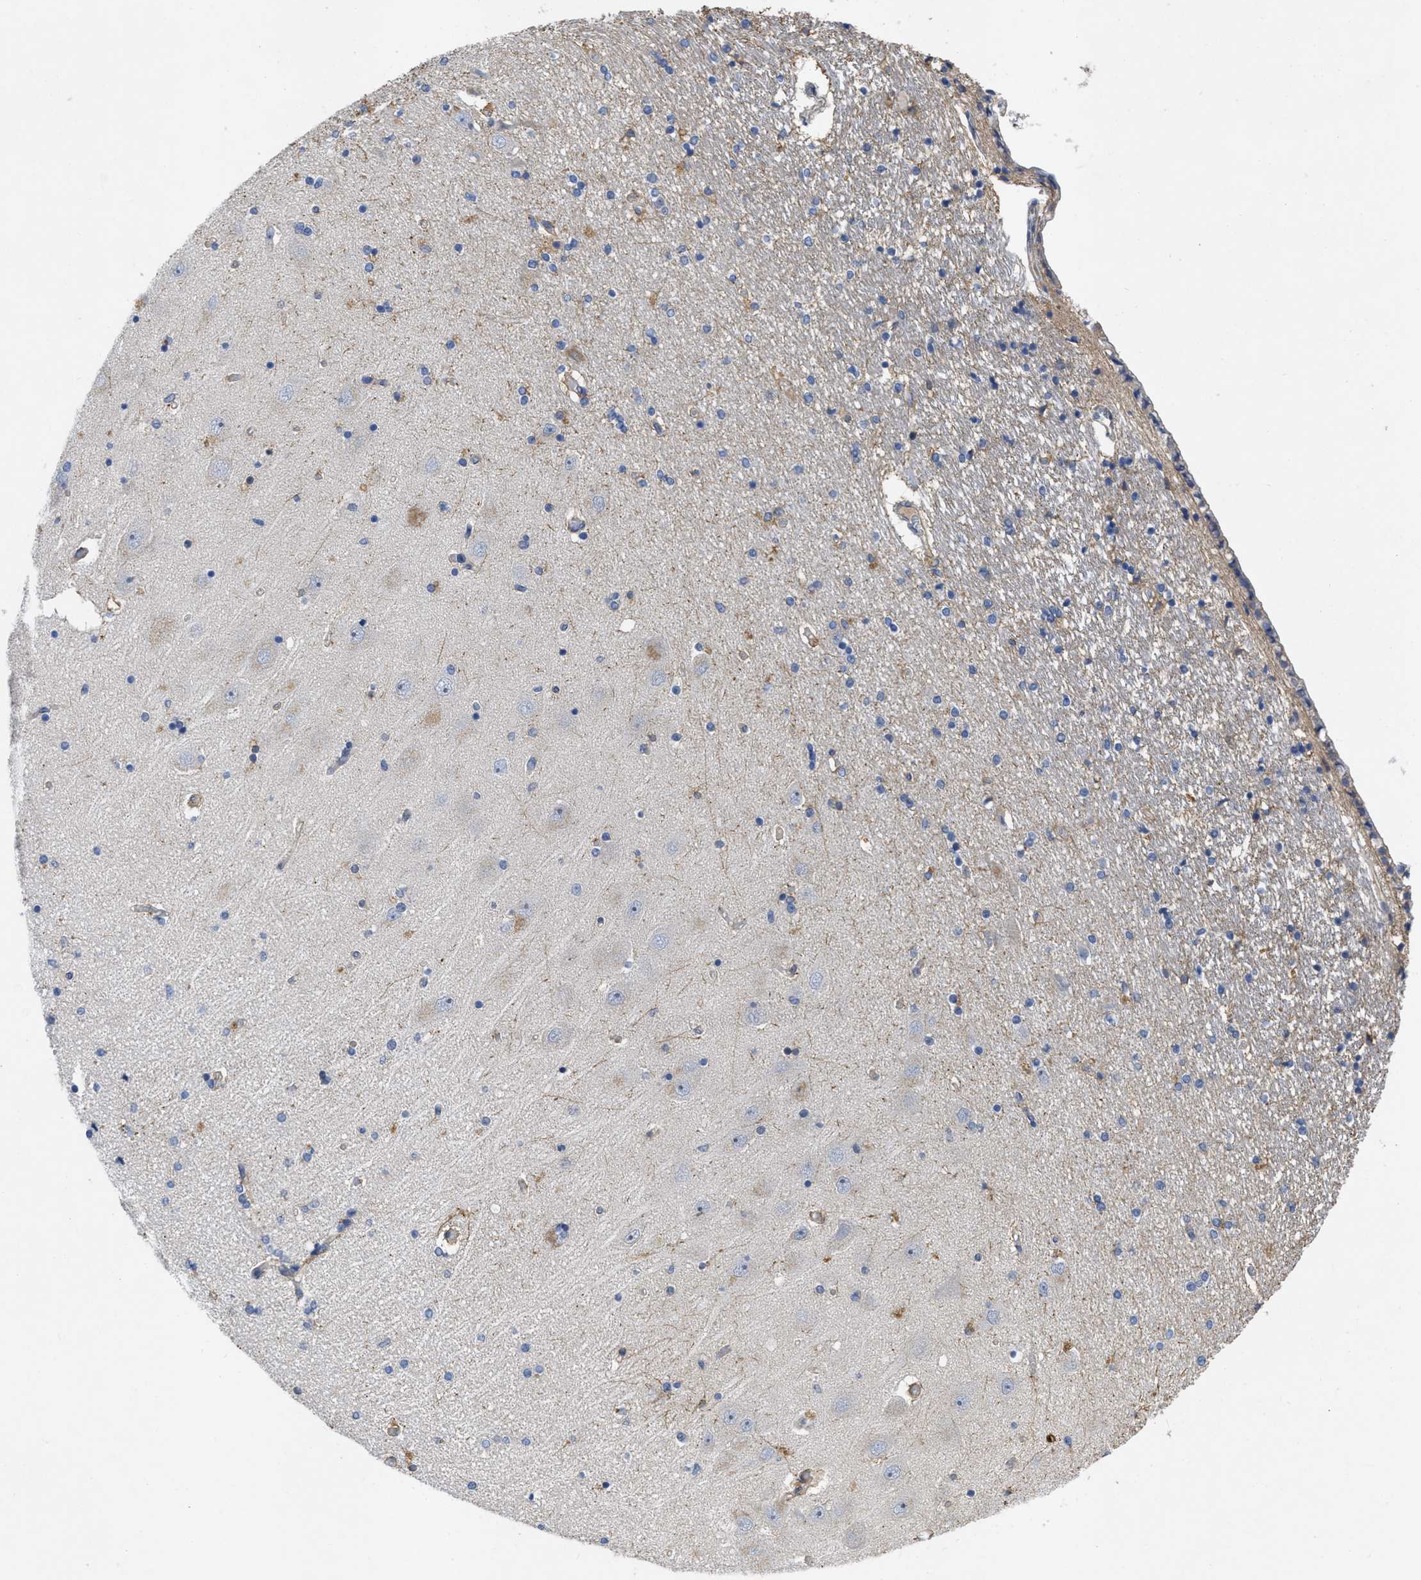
{"staining": {"intensity": "weak", "quantity": "<25%", "location": "cytoplasmic/membranous"}, "tissue": "hippocampus", "cell_type": "Glial cells", "image_type": "normal", "snomed": [{"axis": "morphology", "description": "Normal tissue, NOS"}, {"axis": "topography", "description": "Hippocampus"}], "caption": "Hippocampus was stained to show a protein in brown. There is no significant positivity in glial cells. (DAB (3,3'-diaminobenzidine) immunohistochemistry (IHC) visualized using brightfield microscopy, high magnification).", "gene": "ARHGEF26", "patient": {"sex": "female", "age": 54}}